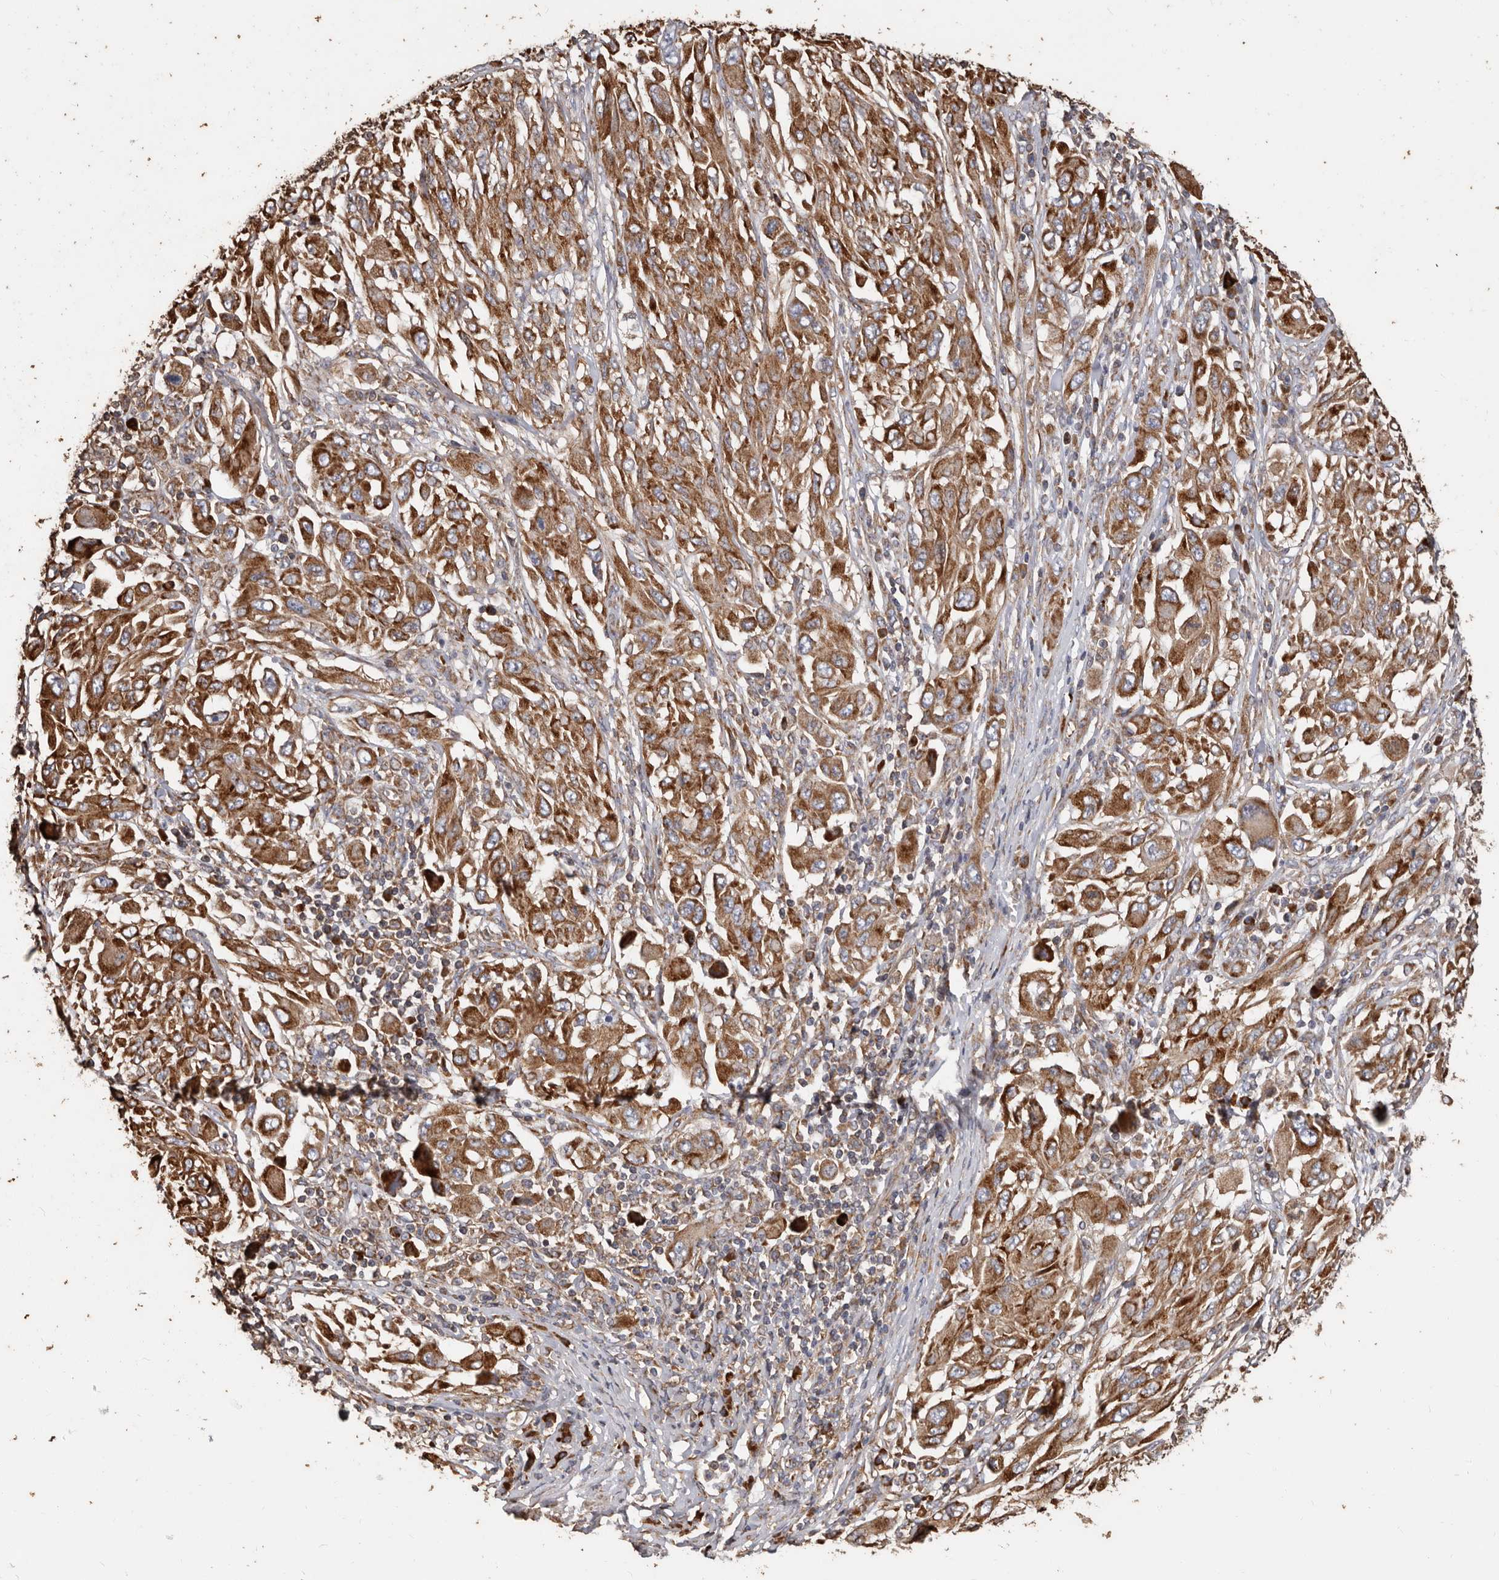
{"staining": {"intensity": "moderate", "quantity": ">75%", "location": "cytoplasmic/membranous"}, "tissue": "melanoma", "cell_type": "Tumor cells", "image_type": "cancer", "snomed": [{"axis": "morphology", "description": "Malignant melanoma, NOS"}, {"axis": "topography", "description": "Skin"}], "caption": "This histopathology image displays immunohistochemistry staining of malignant melanoma, with medium moderate cytoplasmic/membranous staining in about >75% of tumor cells.", "gene": "OSGIN2", "patient": {"sex": "female", "age": 91}}